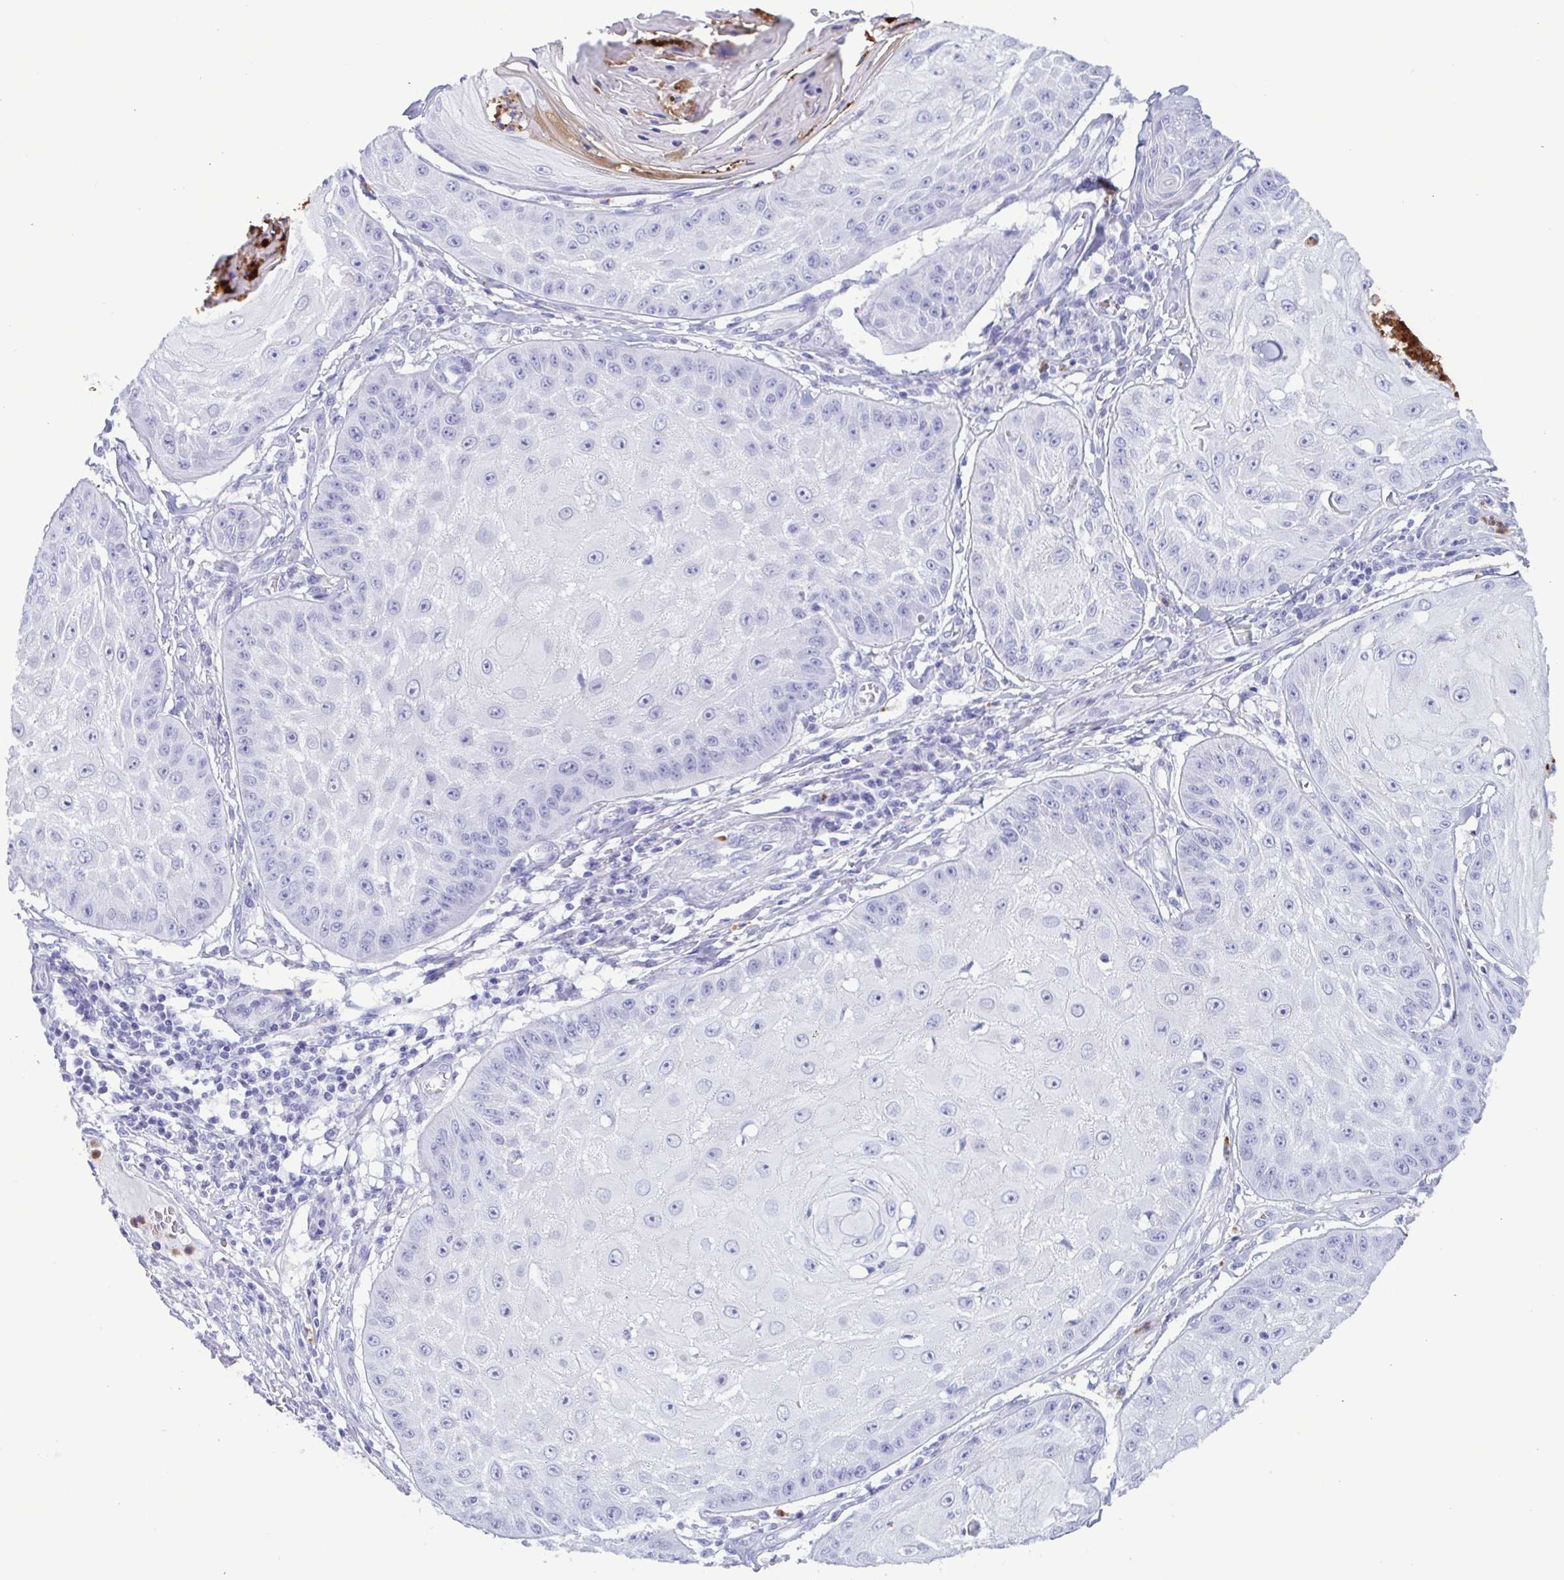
{"staining": {"intensity": "negative", "quantity": "none", "location": "none"}, "tissue": "skin cancer", "cell_type": "Tumor cells", "image_type": "cancer", "snomed": [{"axis": "morphology", "description": "Squamous cell carcinoma, NOS"}, {"axis": "topography", "description": "Skin"}], "caption": "Human skin squamous cell carcinoma stained for a protein using IHC shows no expression in tumor cells.", "gene": "LTF", "patient": {"sex": "male", "age": 70}}